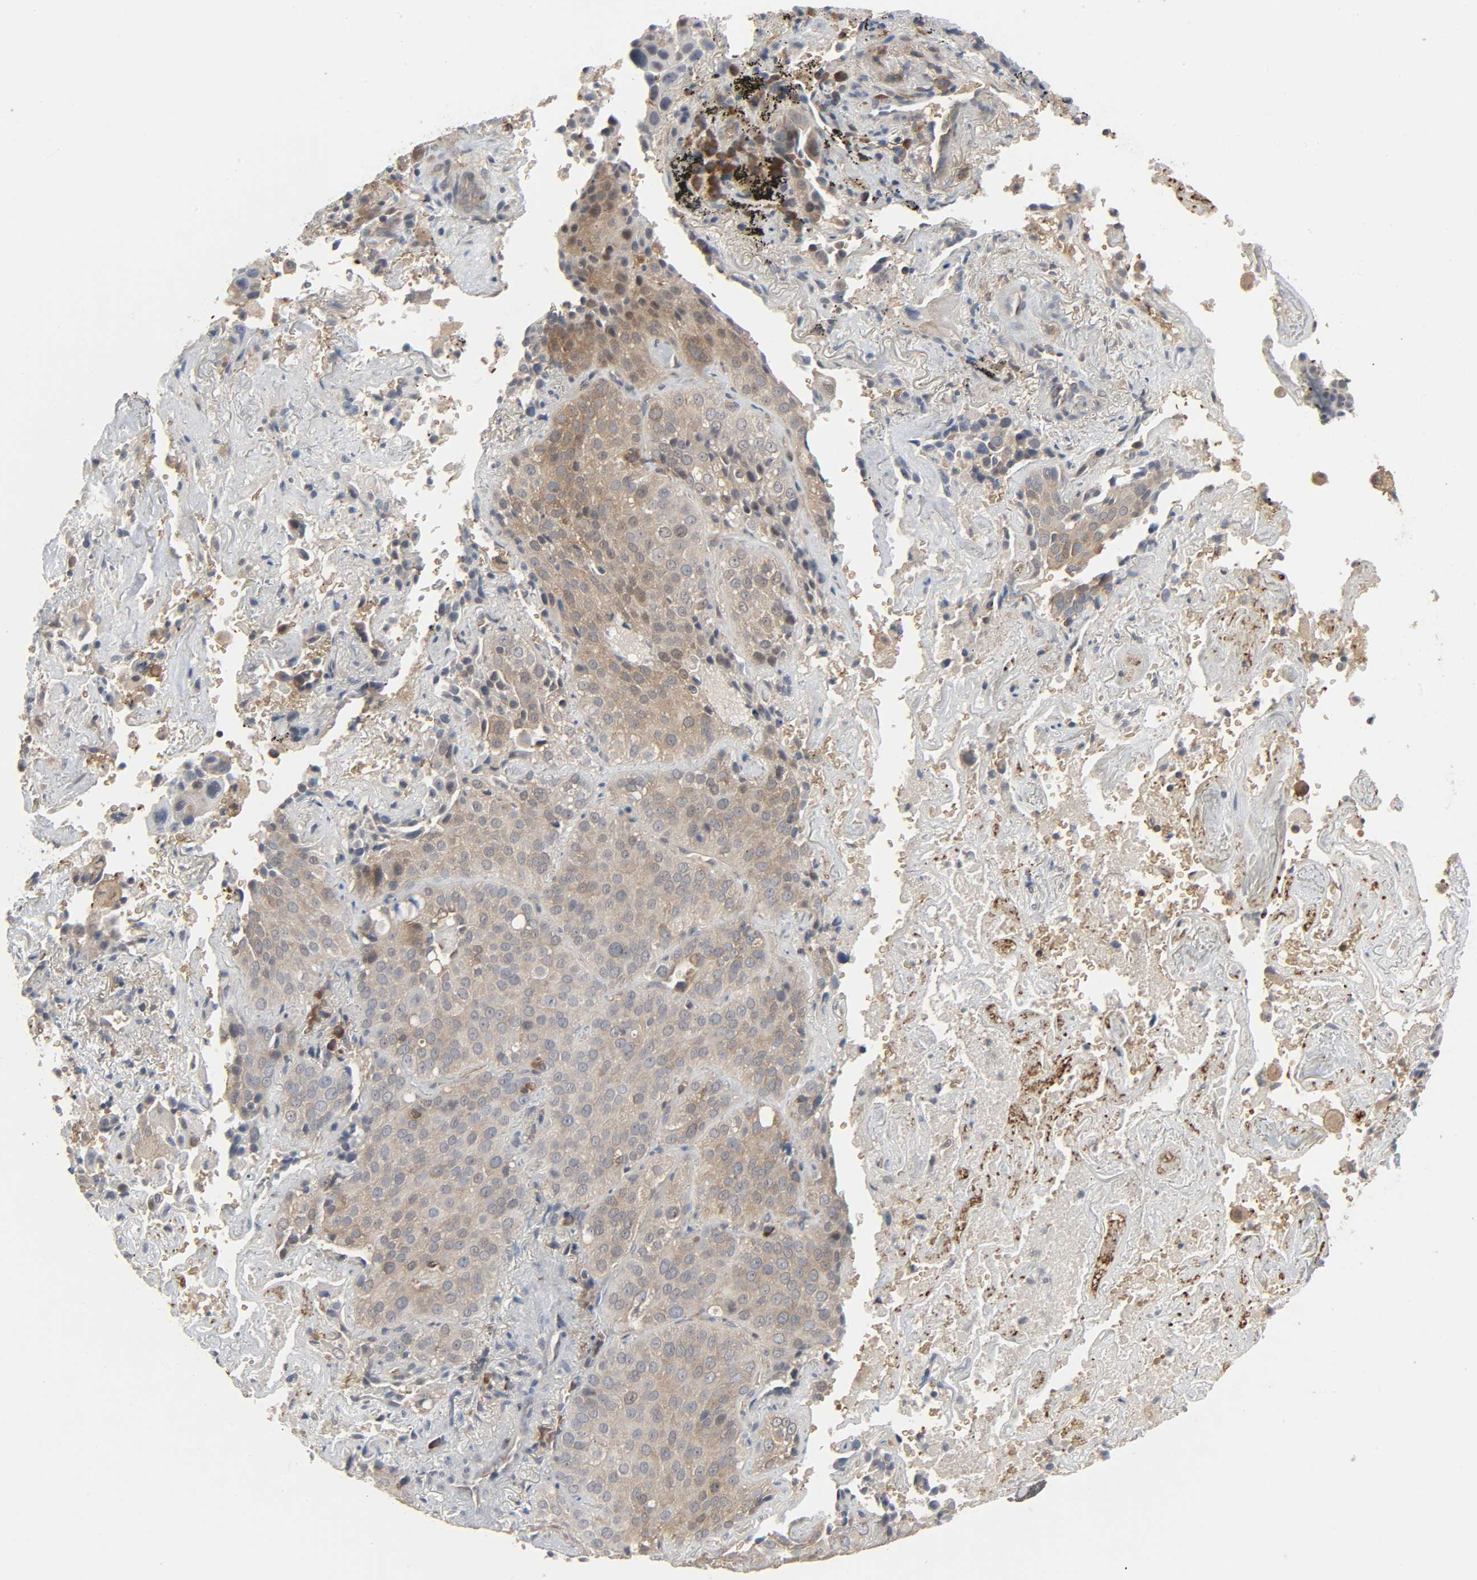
{"staining": {"intensity": "moderate", "quantity": ">75%", "location": "cytoplasmic/membranous,nuclear"}, "tissue": "lung cancer", "cell_type": "Tumor cells", "image_type": "cancer", "snomed": [{"axis": "morphology", "description": "Squamous cell carcinoma, NOS"}, {"axis": "topography", "description": "Lung"}], "caption": "Human lung cancer stained with a brown dye shows moderate cytoplasmic/membranous and nuclear positive staining in approximately >75% of tumor cells.", "gene": "PLEKHA2", "patient": {"sex": "male", "age": 54}}